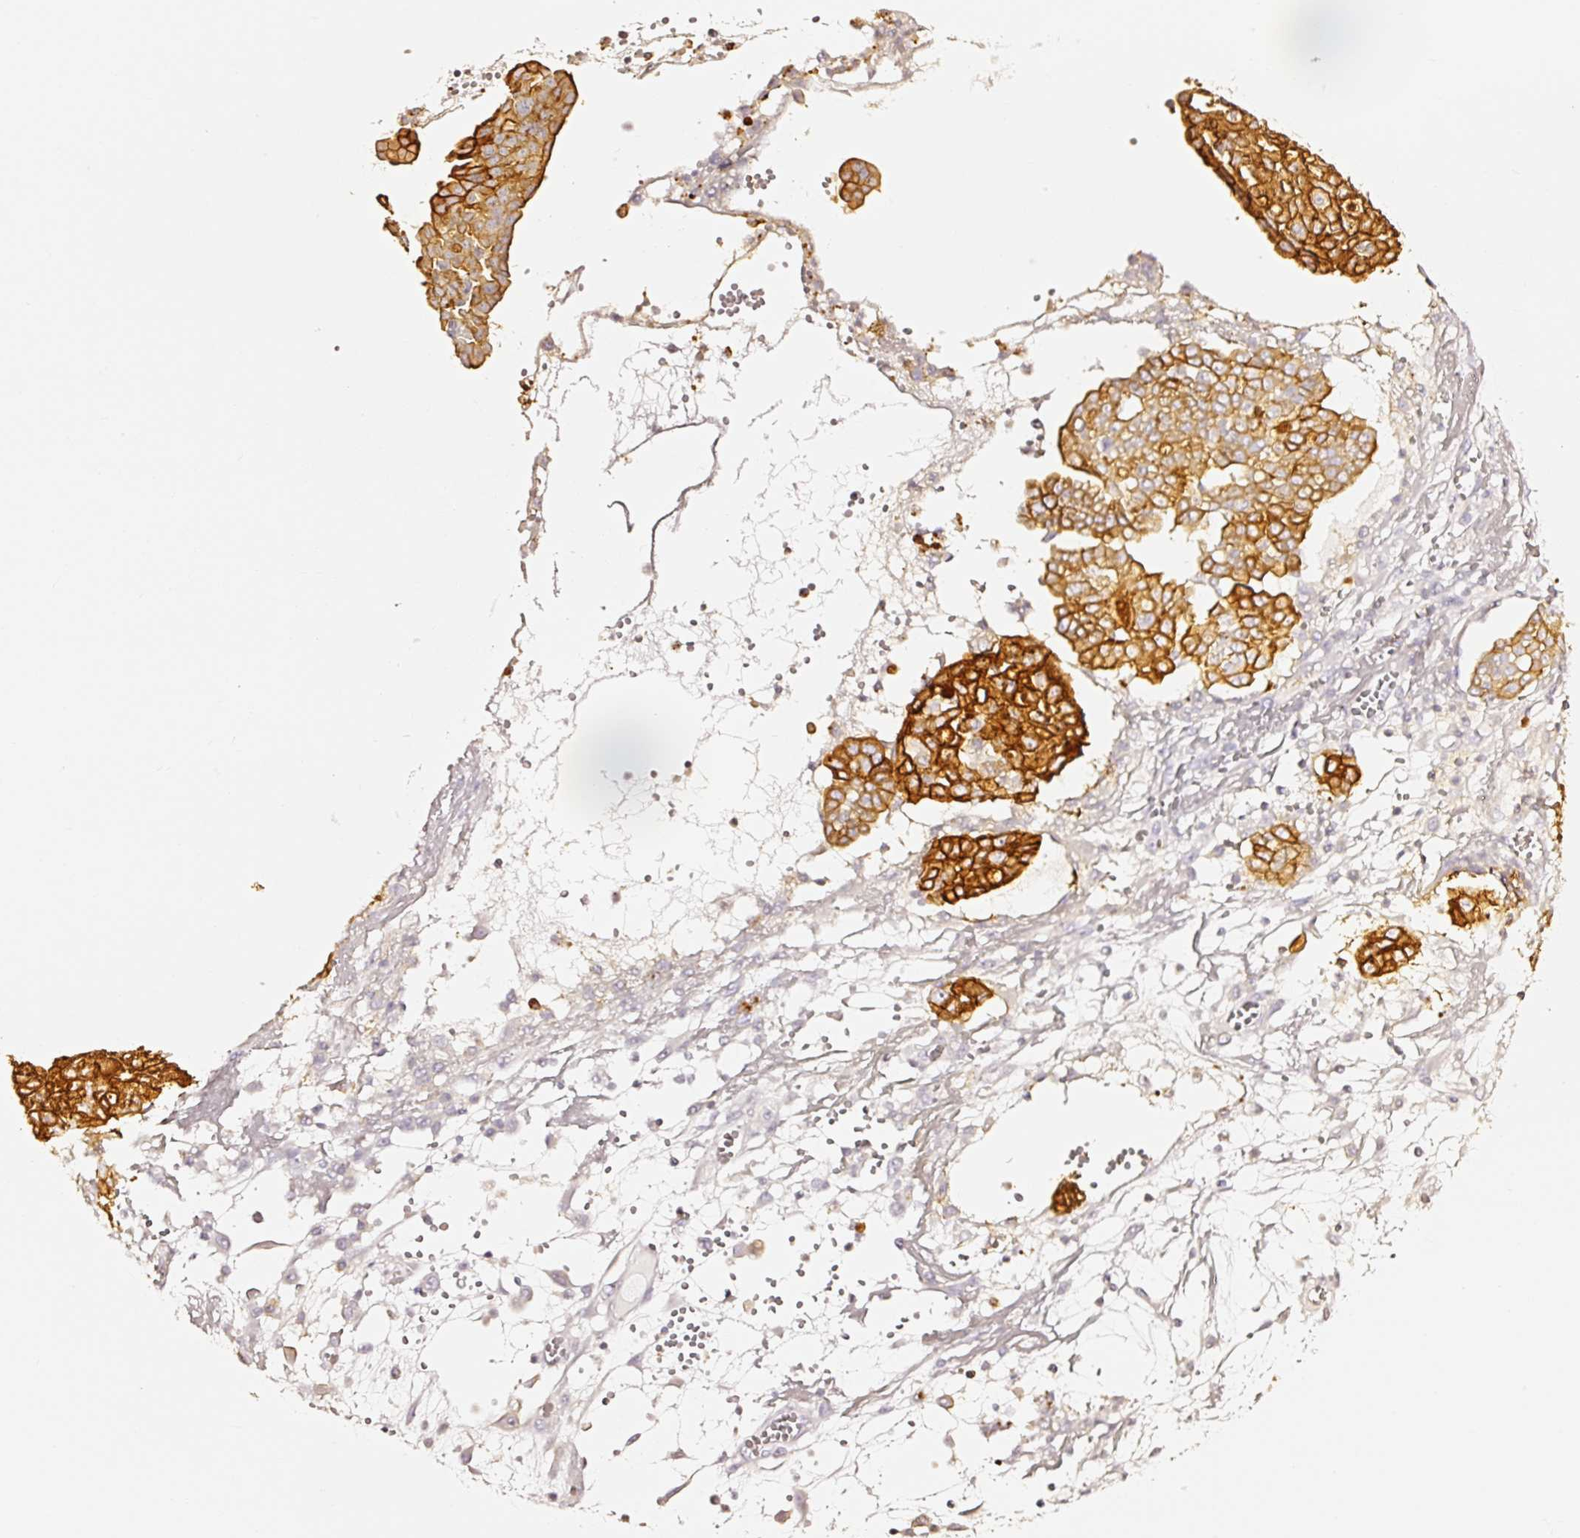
{"staining": {"intensity": "strong", "quantity": ">75%", "location": "cytoplasmic/membranous"}, "tissue": "ovarian cancer", "cell_type": "Tumor cells", "image_type": "cancer", "snomed": [{"axis": "morphology", "description": "Cystadenocarcinoma, serous, NOS"}, {"axis": "topography", "description": "Soft tissue"}, {"axis": "topography", "description": "Ovary"}], "caption": "A high amount of strong cytoplasmic/membranous positivity is appreciated in about >75% of tumor cells in ovarian cancer tissue. The staining was performed using DAB to visualize the protein expression in brown, while the nuclei were stained in blue with hematoxylin (Magnification: 20x).", "gene": "CD47", "patient": {"sex": "female", "age": 57}}